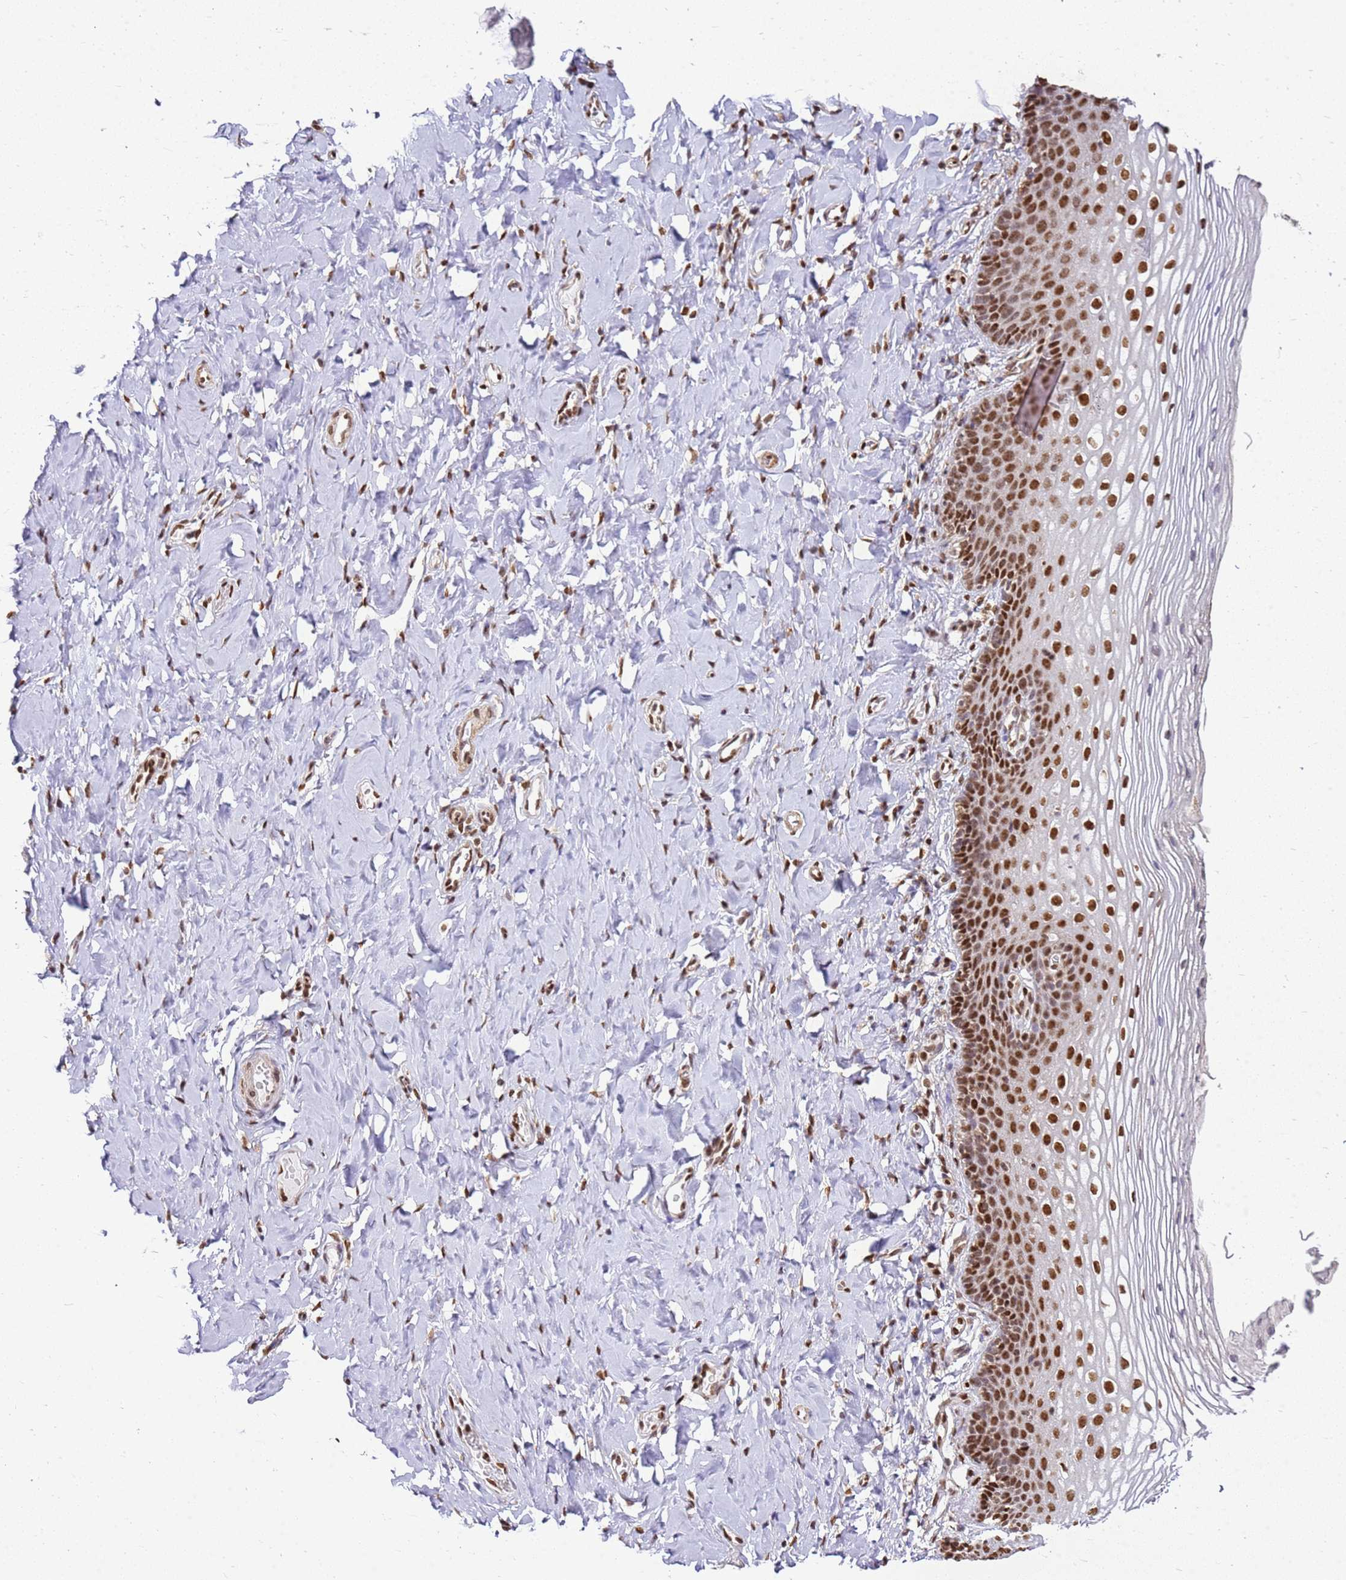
{"staining": {"intensity": "strong", "quantity": ">75%", "location": "nuclear"}, "tissue": "vagina", "cell_type": "Squamous epithelial cells", "image_type": "normal", "snomed": [{"axis": "morphology", "description": "Normal tissue, NOS"}, {"axis": "topography", "description": "Vagina"}], "caption": "Immunohistochemistry (IHC) photomicrograph of normal vagina: human vagina stained using IHC exhibits high levels of strong protein expression localized specifically in the nuclear of squamous epithelial cells, appearing as a nuclear brown color.", "gene": "APEX1", "patient": {"sex": "female", "age": 60}}